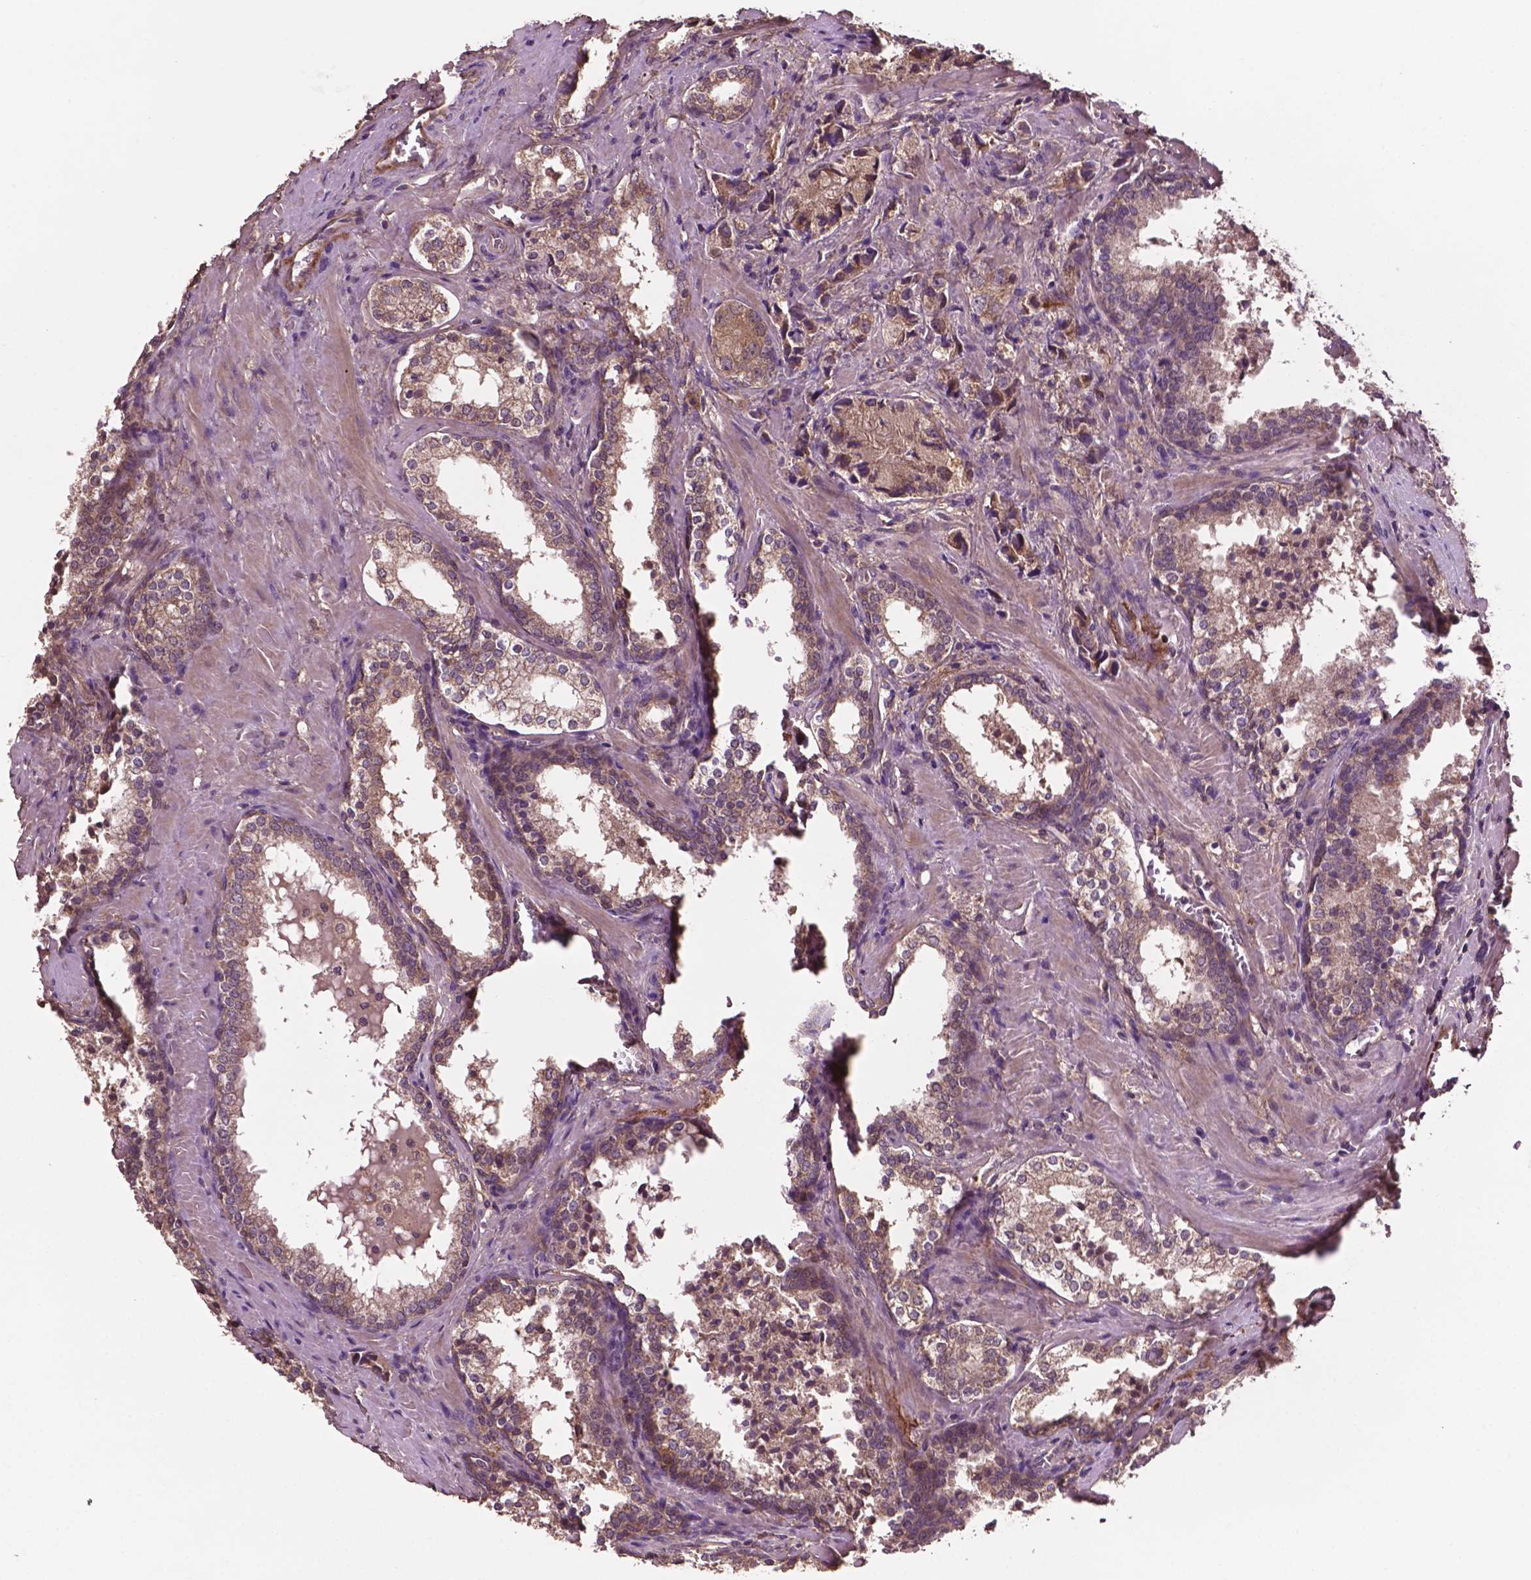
{"staining": {"intensity": "moderate", "quantity": ">75%", "location": "cytoplasmic/membranous"}, "tissue": "prostate cancer", "cell_type": "Tumor cells", "image_type": "cancer", "snomed": [{"axis": "morphology", "description": "Adenocarcinoma, NOS"}, {"axis": "topography", "description": "Prostate and seminal vesicle, NOS"}], "caption": "Immunohistochemistry (IHC) of prostate adenocarcinoma reveals medium levels of moderate cytoplasmic/membranous expression in about >75% of tumor cells. (DAB = brown stain, brightfield microscopy at high magnification).", "gene": "GJA9", "patient": {"sex": "male", "age": 63}}